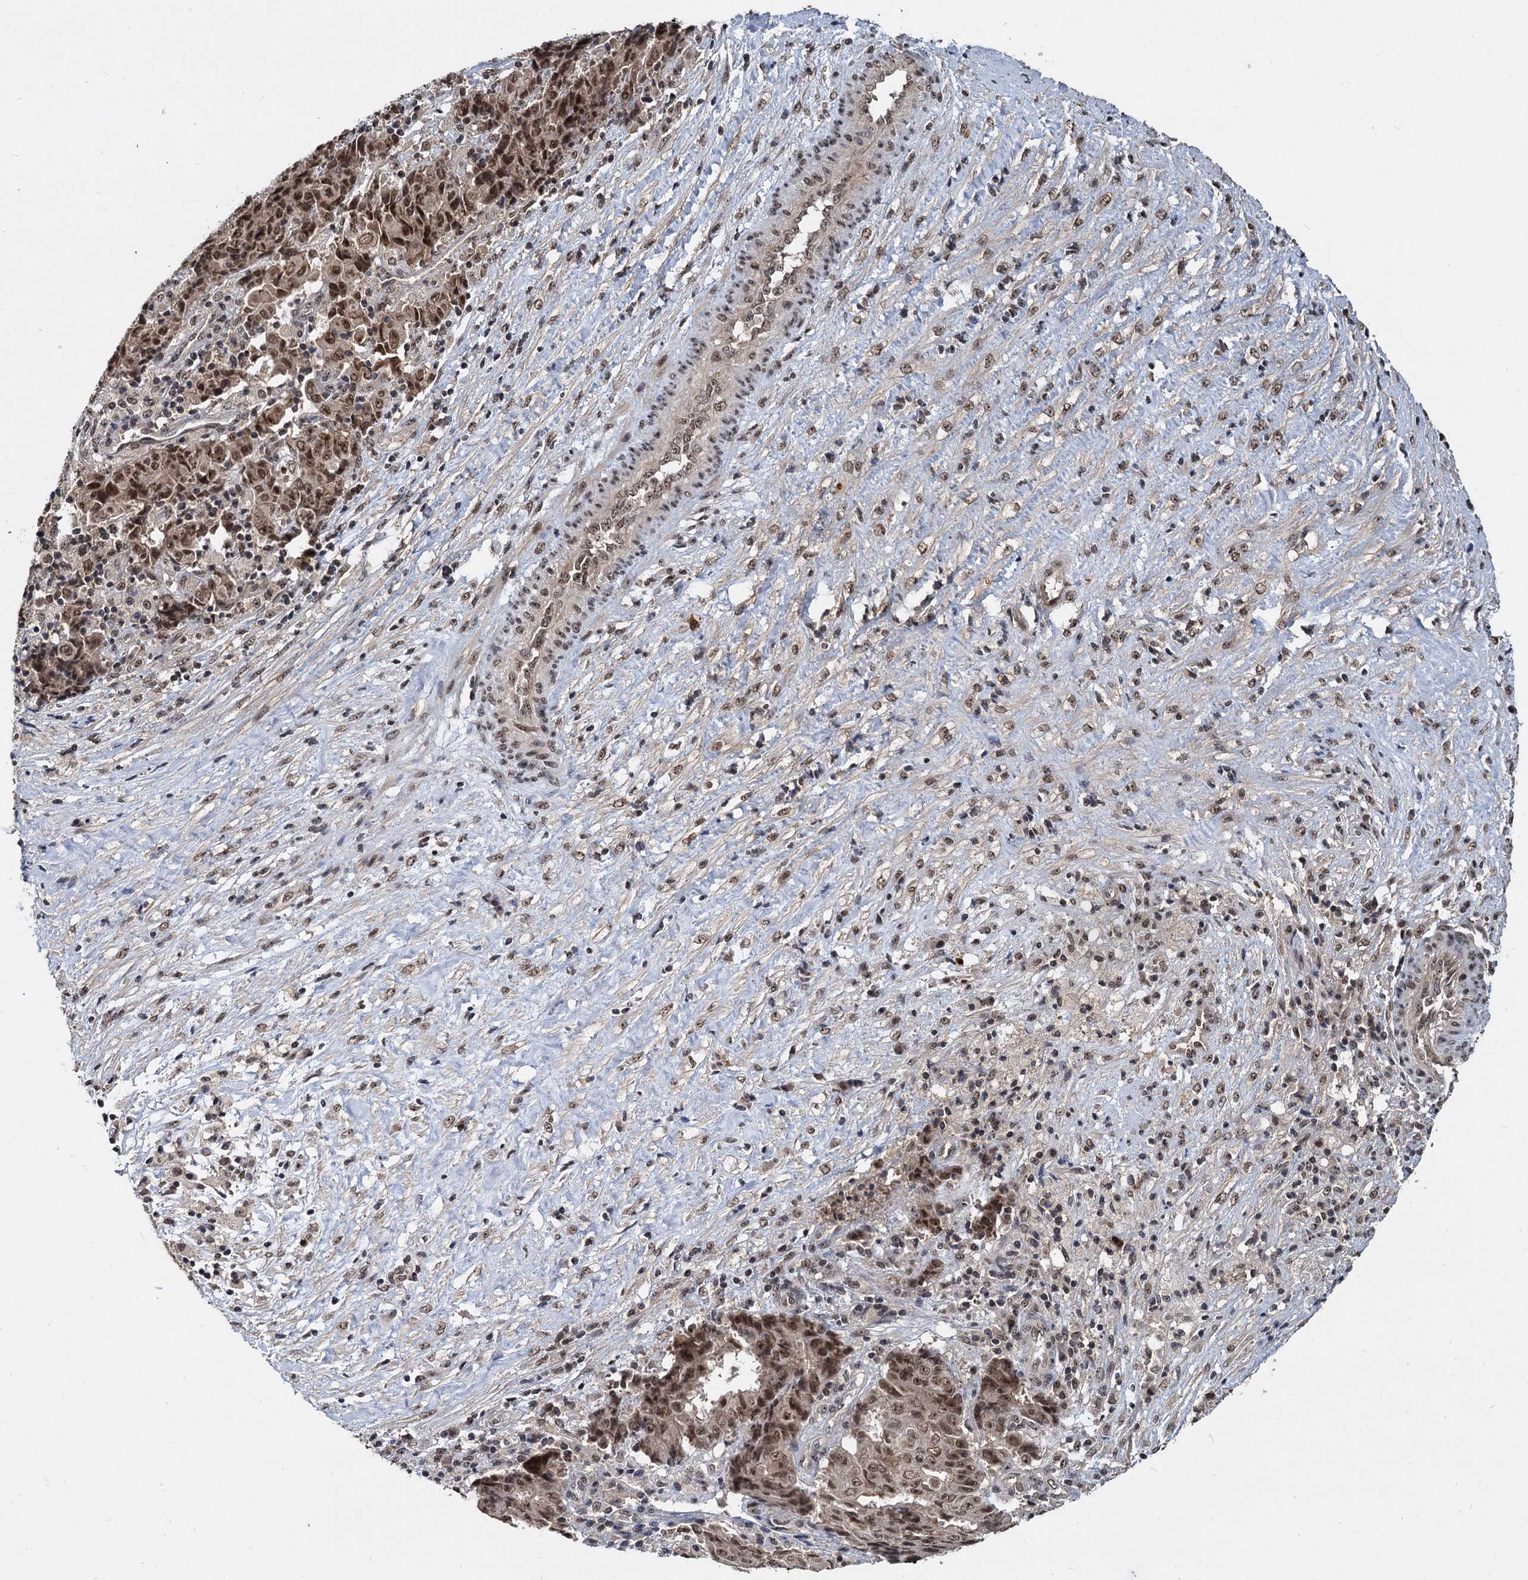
{"staining": {"intensity": "moderate", "quantity": ">75%", "location": "cytoplasmic/membranous,nuclear"}, "tissue": "ovarian cancer", "cell_type": "Tumor cells", "image_type": "cancer", "snomed": [{"axis": "morphology", "description": "Carcinoma, endometroid"}, {"axis": "topography", "description": "Ovary"}], "caption": "Ovarian cancer (endometroid carcinoma) tissue displays moderate cytoplasmic/membranous and nuclear staining in approximately >75% of tumor cells (Brightfield microscopy of DAB IHC at high magnification).", "gene": "FAM216B", "patient": {"sex": "female", "age": 42}}